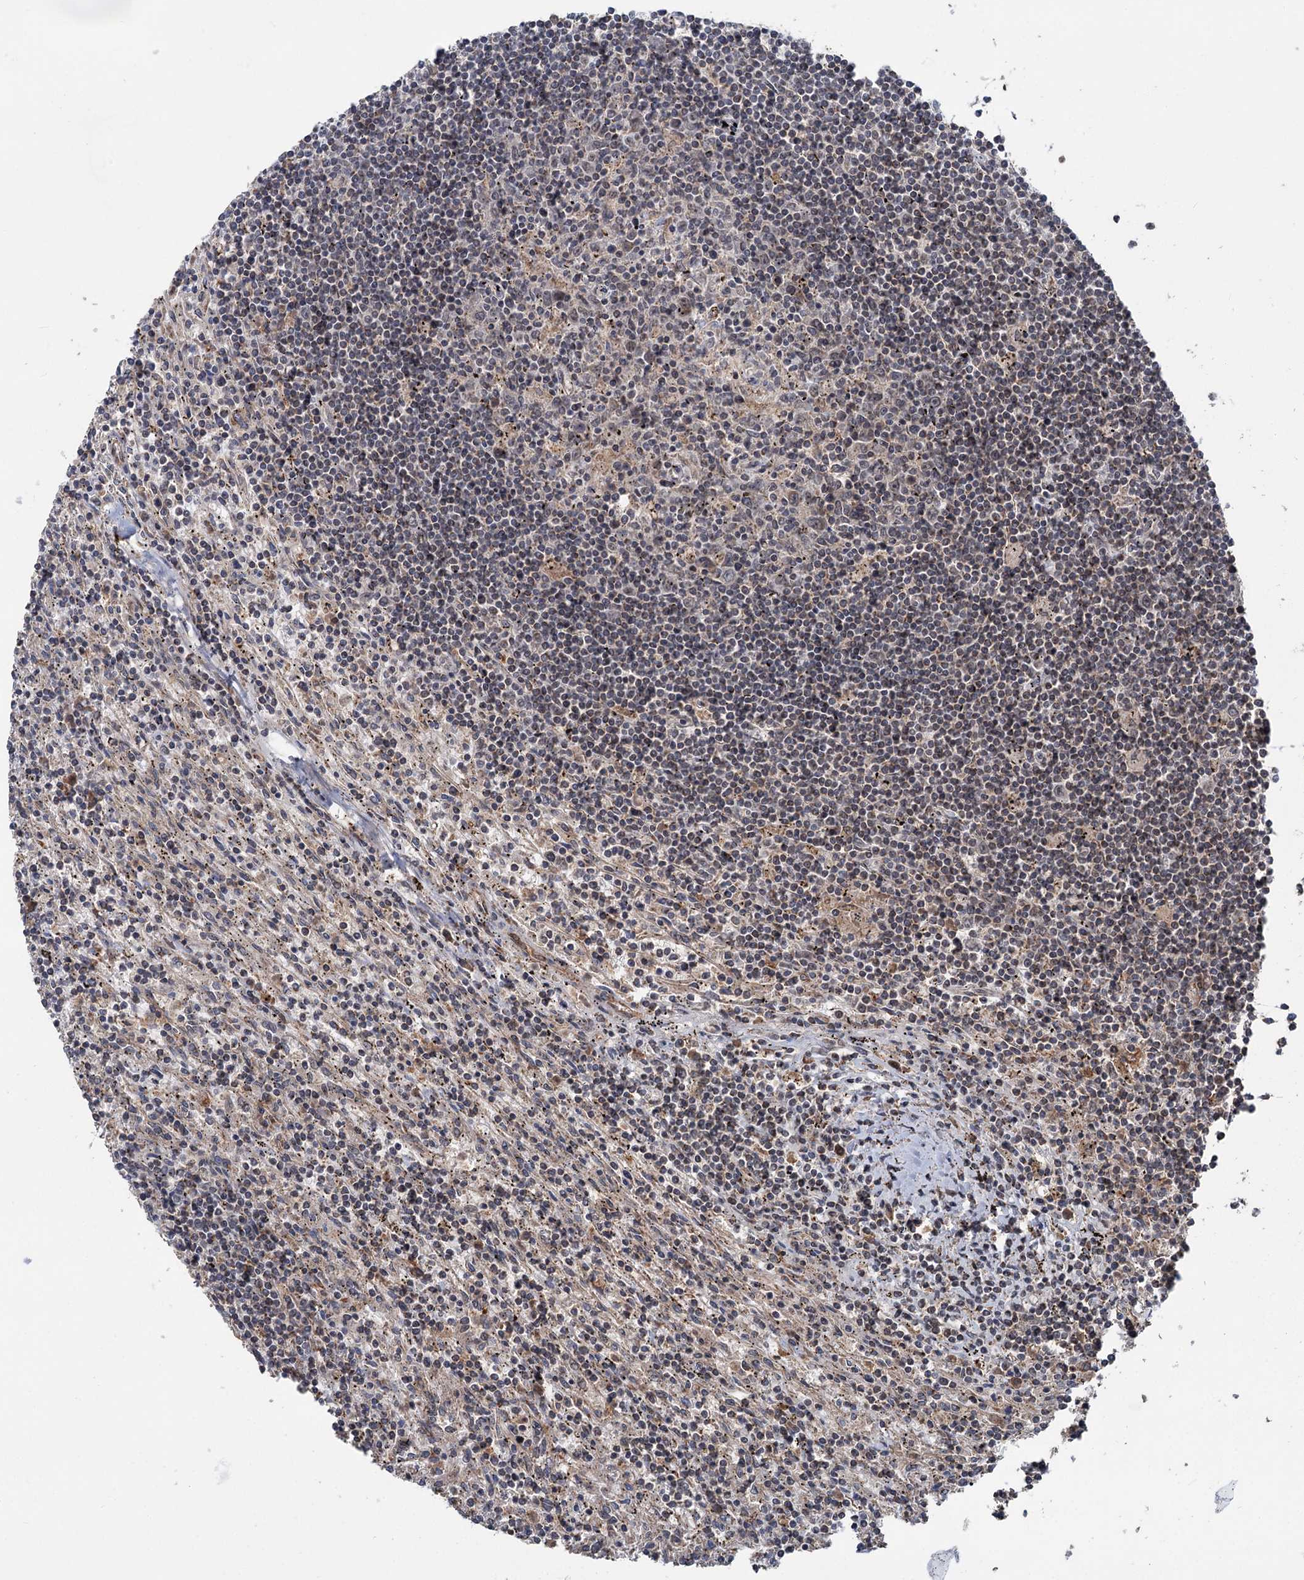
{"staining": {"intensity": "weak", "quantity": "<25%", "location": "nuclear"}, "tissue": "lymphoma", "cell_type": "Tumor cells", "image_type": "cancer", "snomed": [{"axis": "morphology", "description": "Malignant lymphoma, non-Hodgkin's type, Low grade"}, {"axis": "topography", "description": "Spleen"}], "caption": "The IHC photomicrograph has no significant staining in tumor cells of lymphoma tissue.", "gene": "KANSL2", "patient": {"sex": "male", "age": 76}}